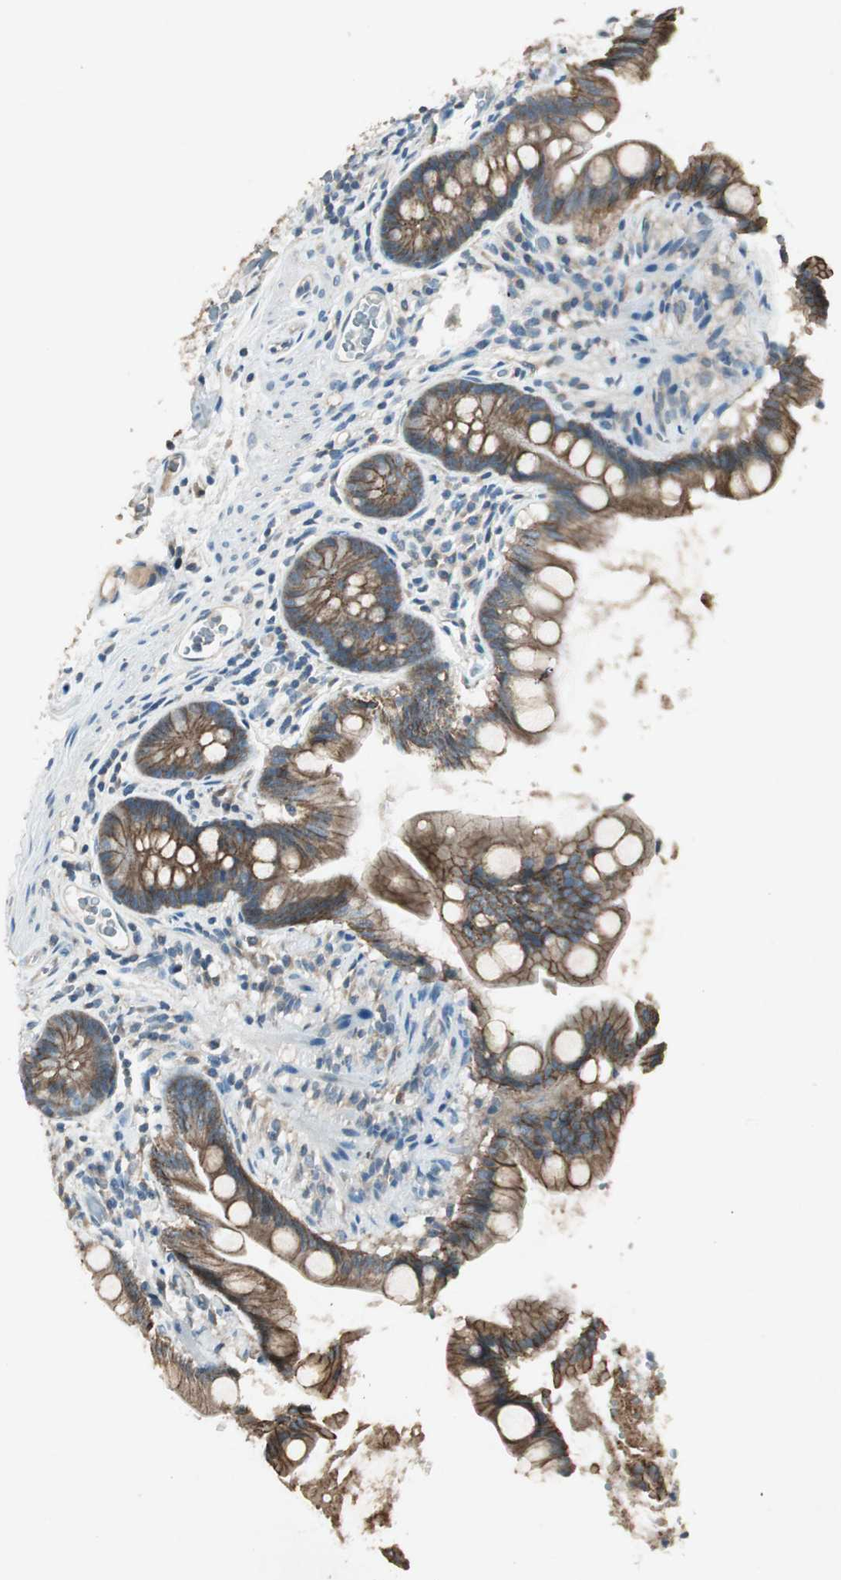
{"staining": {"intensity": "moderate", "quantity": ">75%", "location": "cytoplasmic/membranous"}, "tissue": "small intestine", "cell_type": "Glandular cells", "image_type": "normal", "snomed": [{"axis": "morphology", "description": "Normal tissue, NOS"}, {"axis": "topography", "description": "Small intestine"}], "caption": "Protein positivity by IHC exhibits moderate cytoplasmic/membranous staining in approximately >75% of glandular cells in benign small intestine. The protein of interest is stained brown, and the nuclei are stained in blue (DAB (3,3'-diaminobenzidine) IHC with brightfield microscopy, high magnification).", "gene": "NKAIN1", "patient": {"sex": "female", "age": 56}}